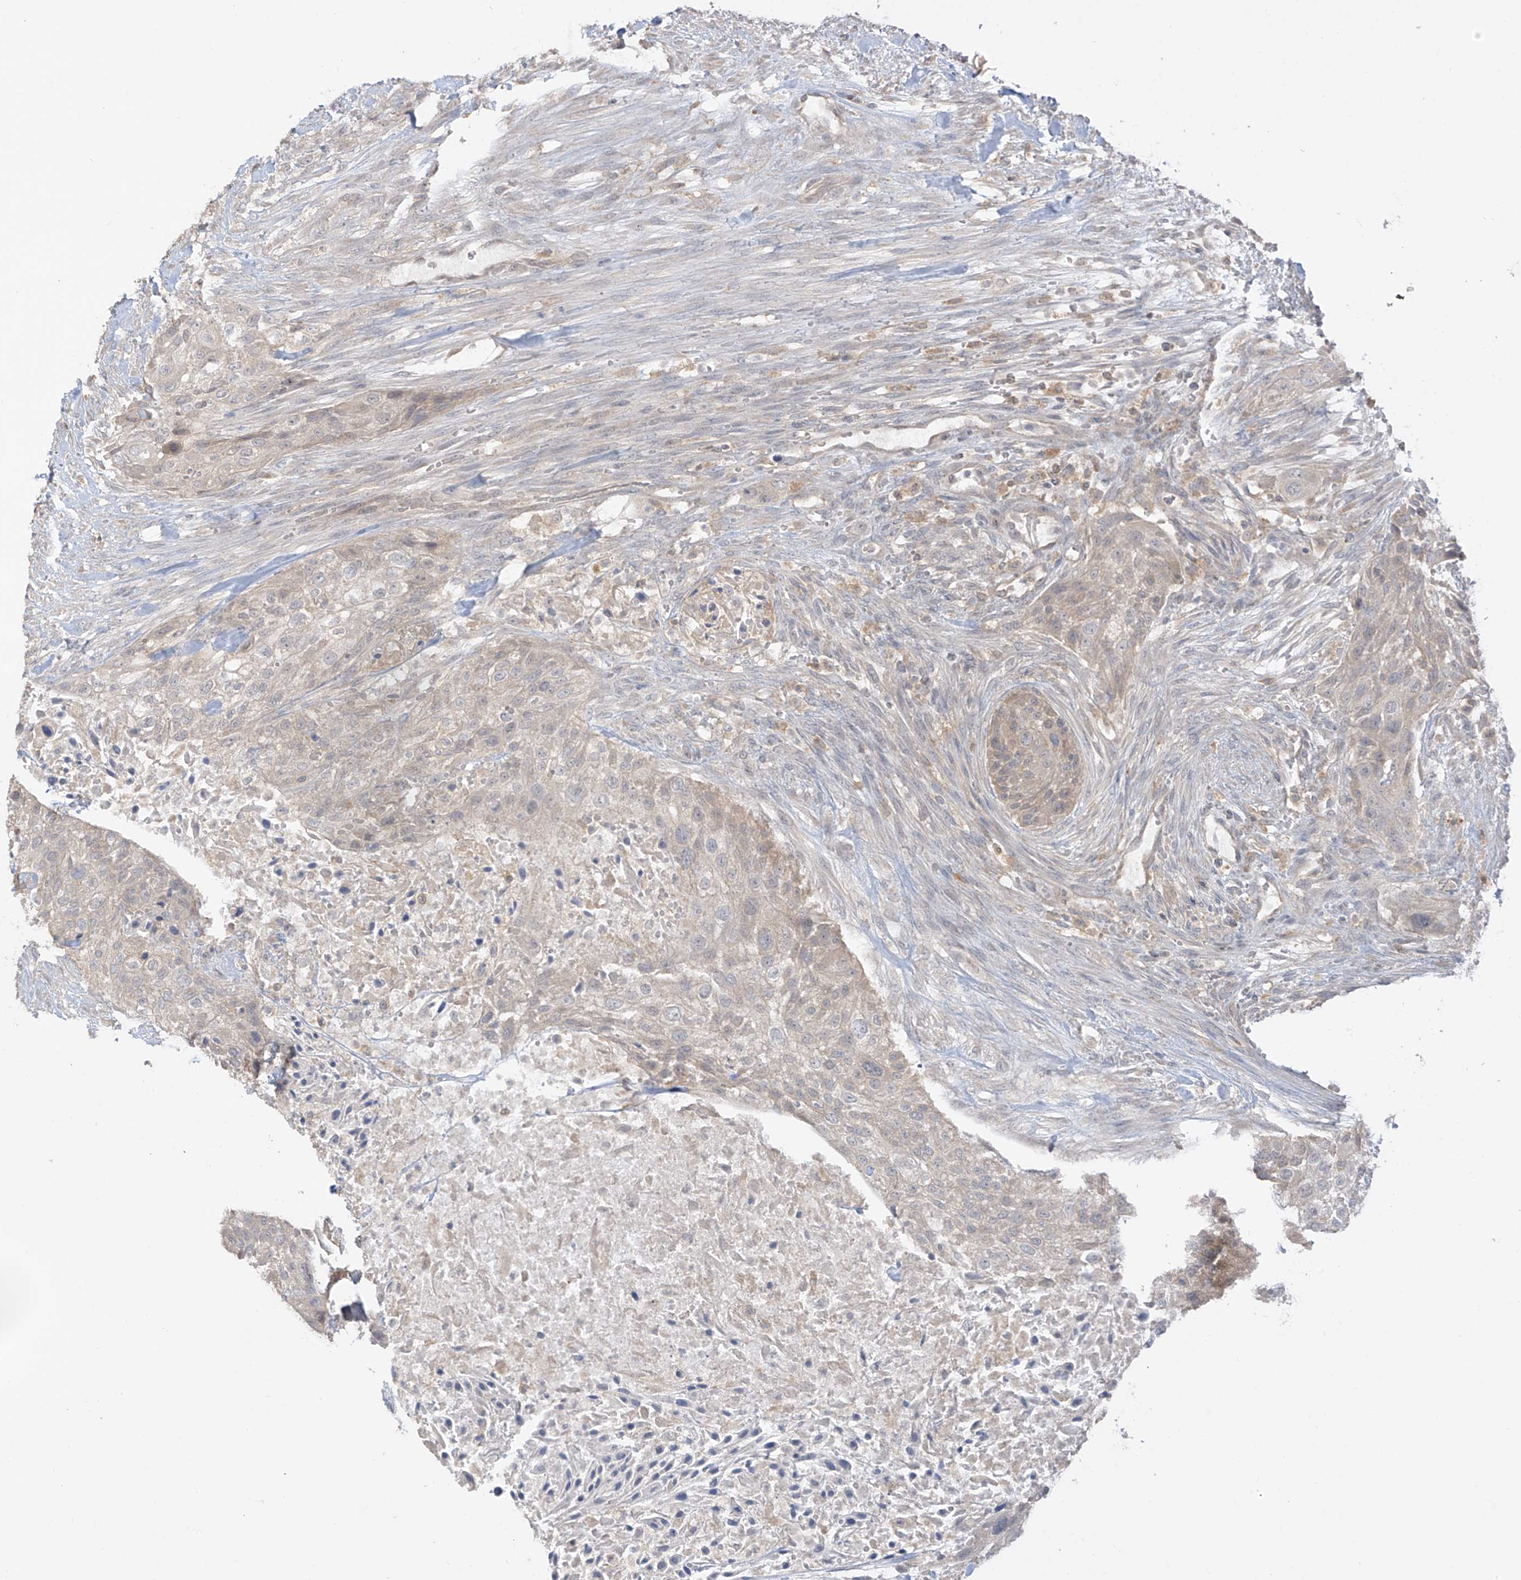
{"staining": {"intensity": "negative", "quantity": "none", "location": "none"}, "tissue": "urothelial cancer", "cell_type": "Tumor cells", "image_type": "cancer", "snomed": [{"axis": "morphology", "description": "Urothelial carcinoma, High grade"}, {"axis": "topography", "description": "Urinary bladder"}], "caption": "This is an immunohistochemistry (IHC) histopathology image of high-grade urothelial carcinoma. There is no expression in tumor cells.", "gene": "ANGEL2", "patient": {"sex": "male", "age": 35}}